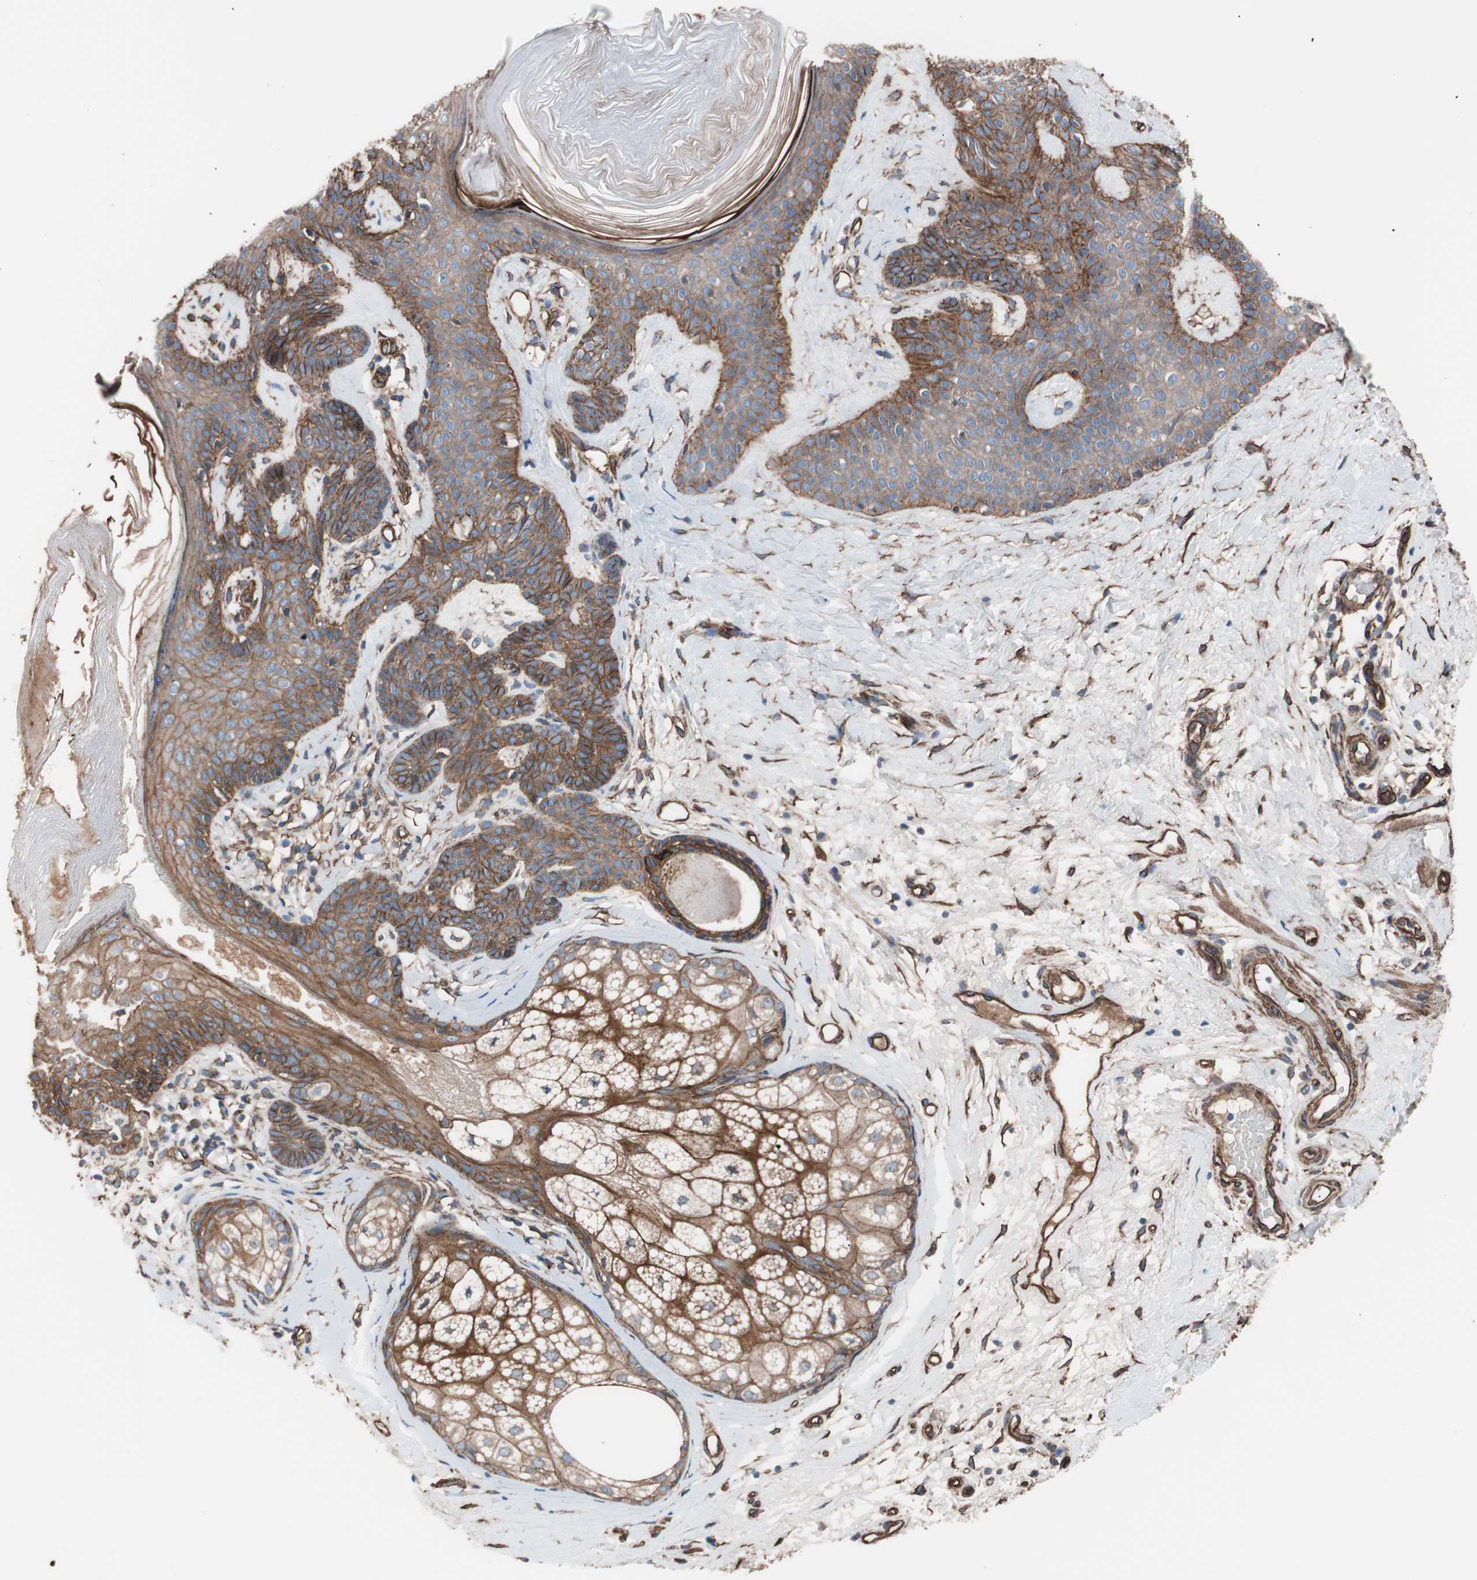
{"staining": {"intensity": "moderate", "quantity": "25%-75%", "location": "cytoplasmic/membranous"}, "tissue": "skin cancer", "cell_type": "Tumor cells", "image_type": "cancer", "snomed": [{"axis": "morphology", "description": "Developmental malformation"}, {"axis": "morphology", "description": "Basal cell carcinoma"}, {"axis": "topography", "description": "Skin"}], "caption": "A medium amount of moderate cytoplasmic/membranous expression is seen in about 25%-75% of tumor cells in basal cell carcinoma (skin) tissue.", "gene": "SPINT1", "patient": {"sex": "female", "age": 62}}